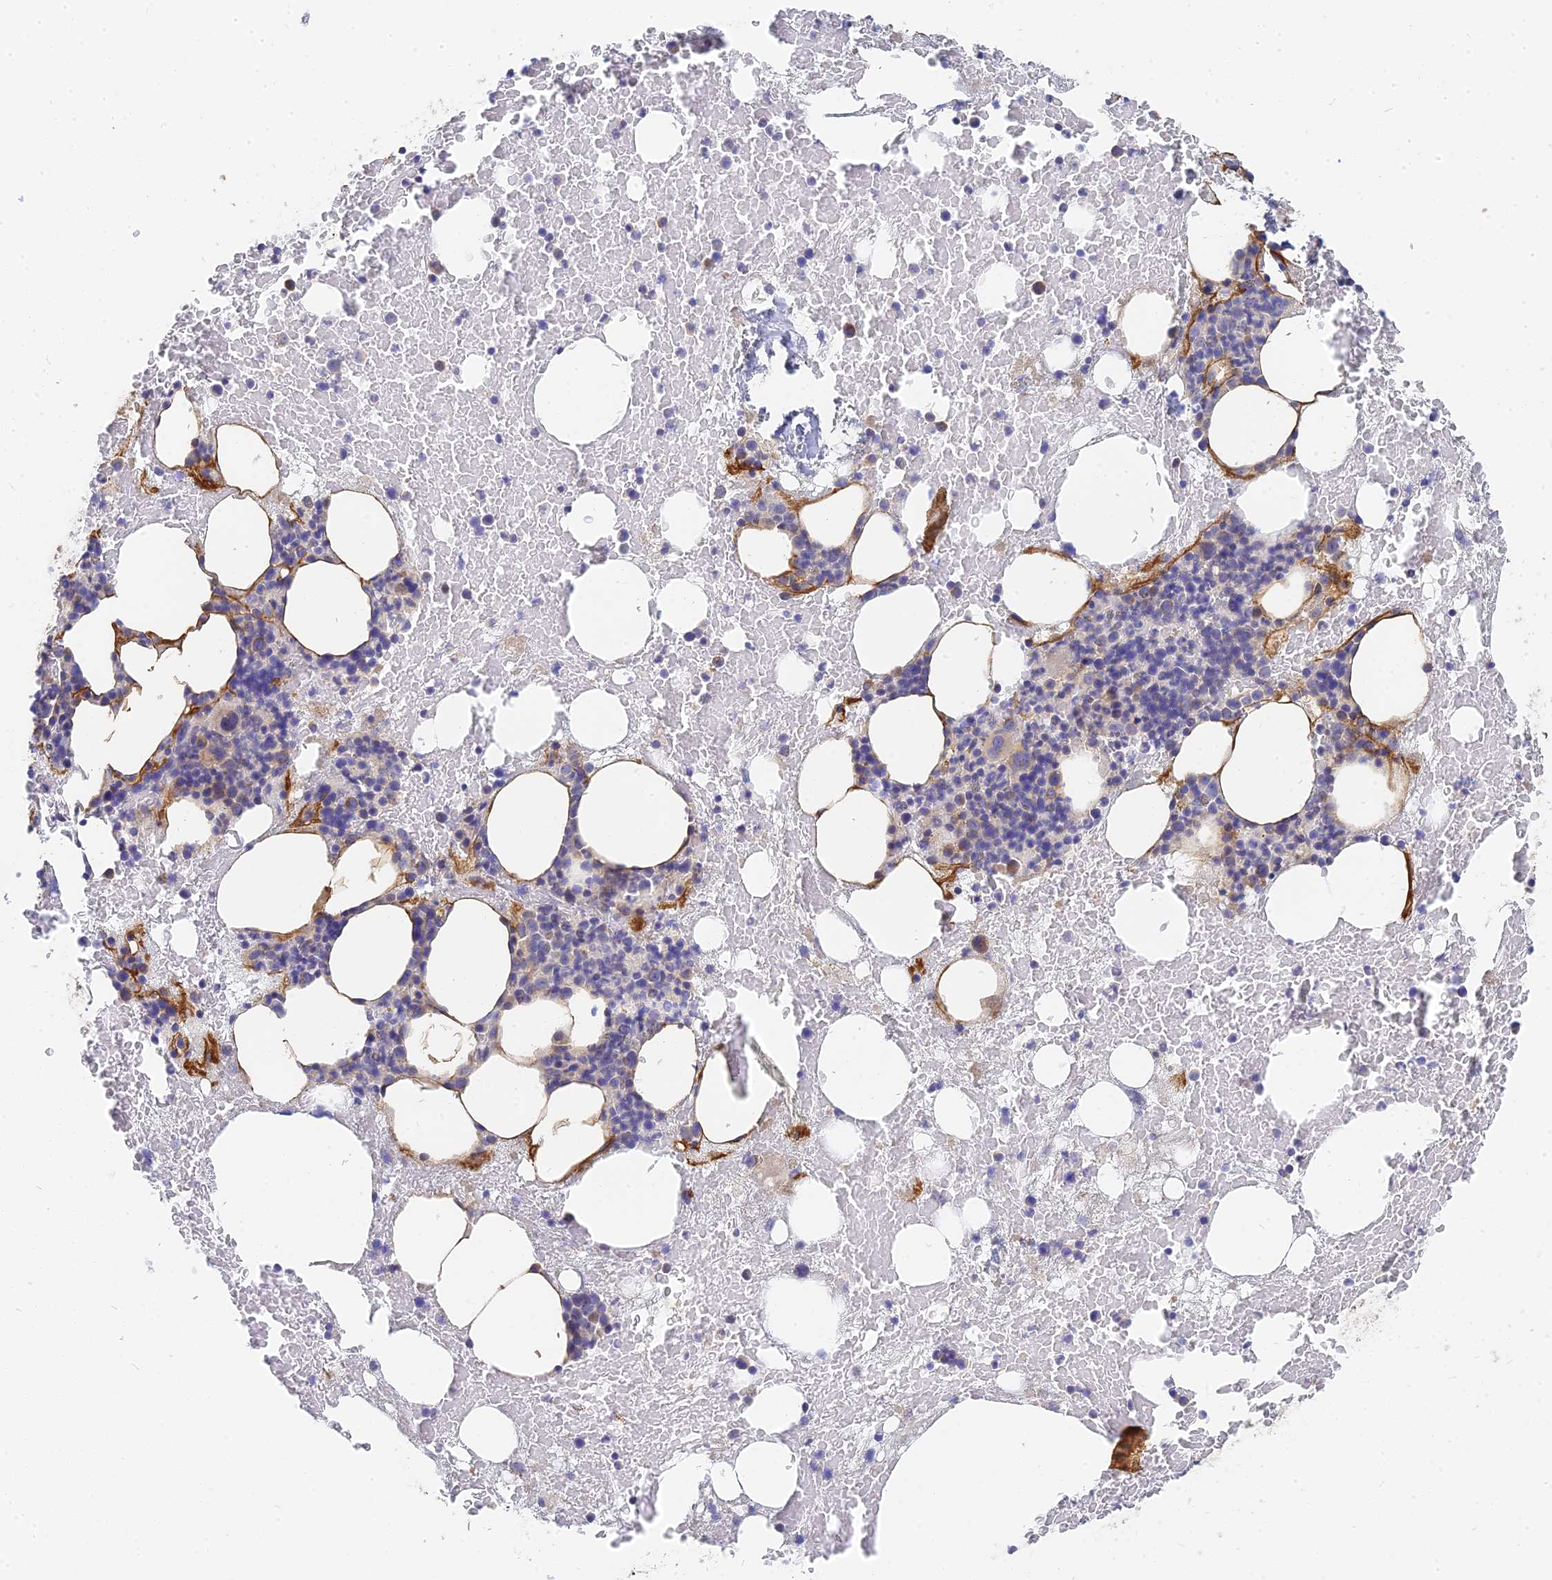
{"staining": {"intensity": "weak", "quantity": "<25%", "location": "cytoplasmic/membranous"}, "tissue": "bone marrow", "cell_type": "Hematopoietic cells", "image_type": "normal", "snomed": [{"axis": "morphology", "description": "Normal tissue, NOS"}, {"axis": "topography", "description": "Bone marrow"}], "caption": "This is a histopathology image of IHC staining of unremarkable bone marrow, which shows no expression in hematopoietic cells.", "gene": "MRPL15", "patient": {"sex": "male", "age": 72}}